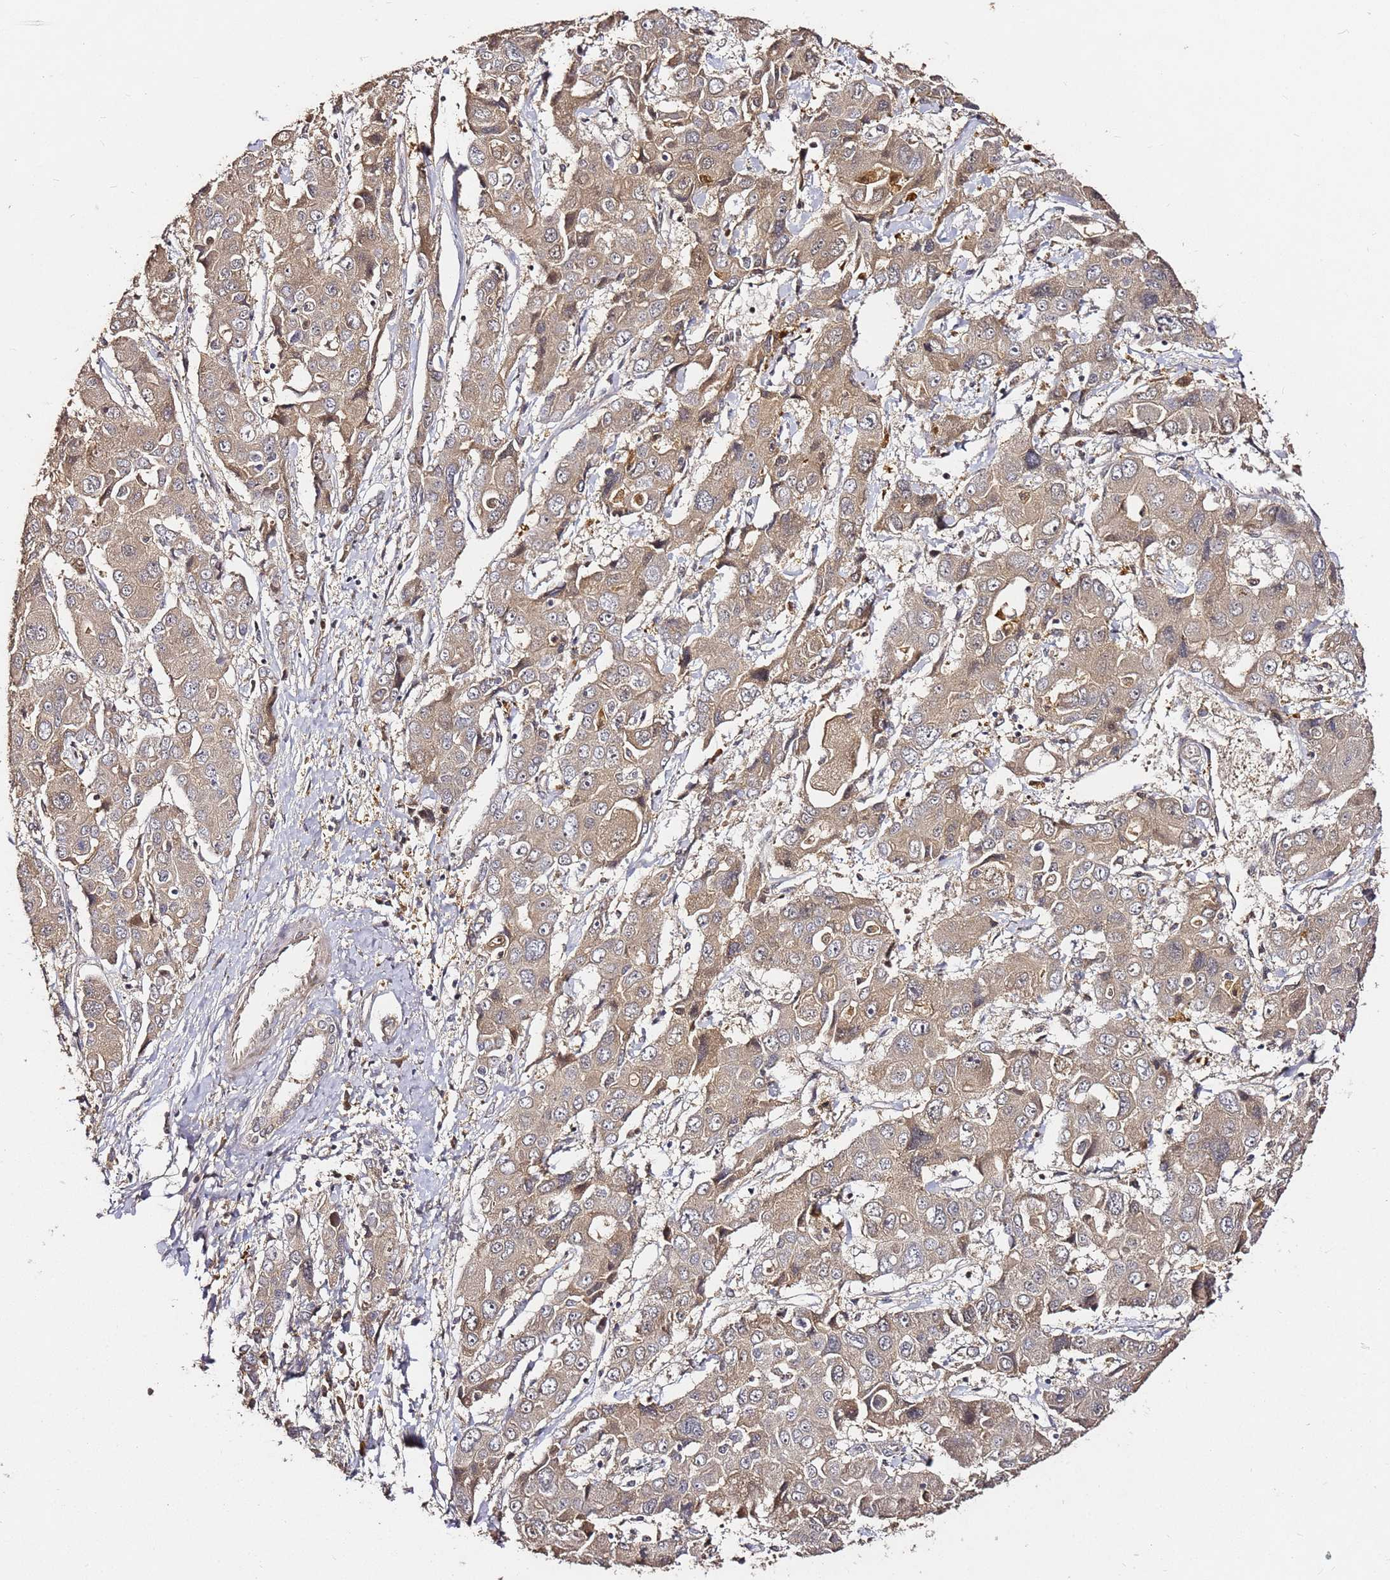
{"staining": {"intensity": "moderate", "quantity": ">75%", "location": "cytoplasmic/membranous"}, "tissue": "liver cancer", "cell_type": "Tumor cells", "image_type": "cancer", "snomed": [{"axis": "morphology", "description": "Cholangiocarcinoma"}, {"axis": "topography", "description": "Liver"}], "caption": "High-power microscopy captured an immunohistochemistry (IHC) image of cholangiocarcinoma (liver), revealing moderate cytoplasmic/membranous expression in approximately >75% of tumor cells.", "gene": "C6orf136", "patient": {"sex": "male", "age": 67}}